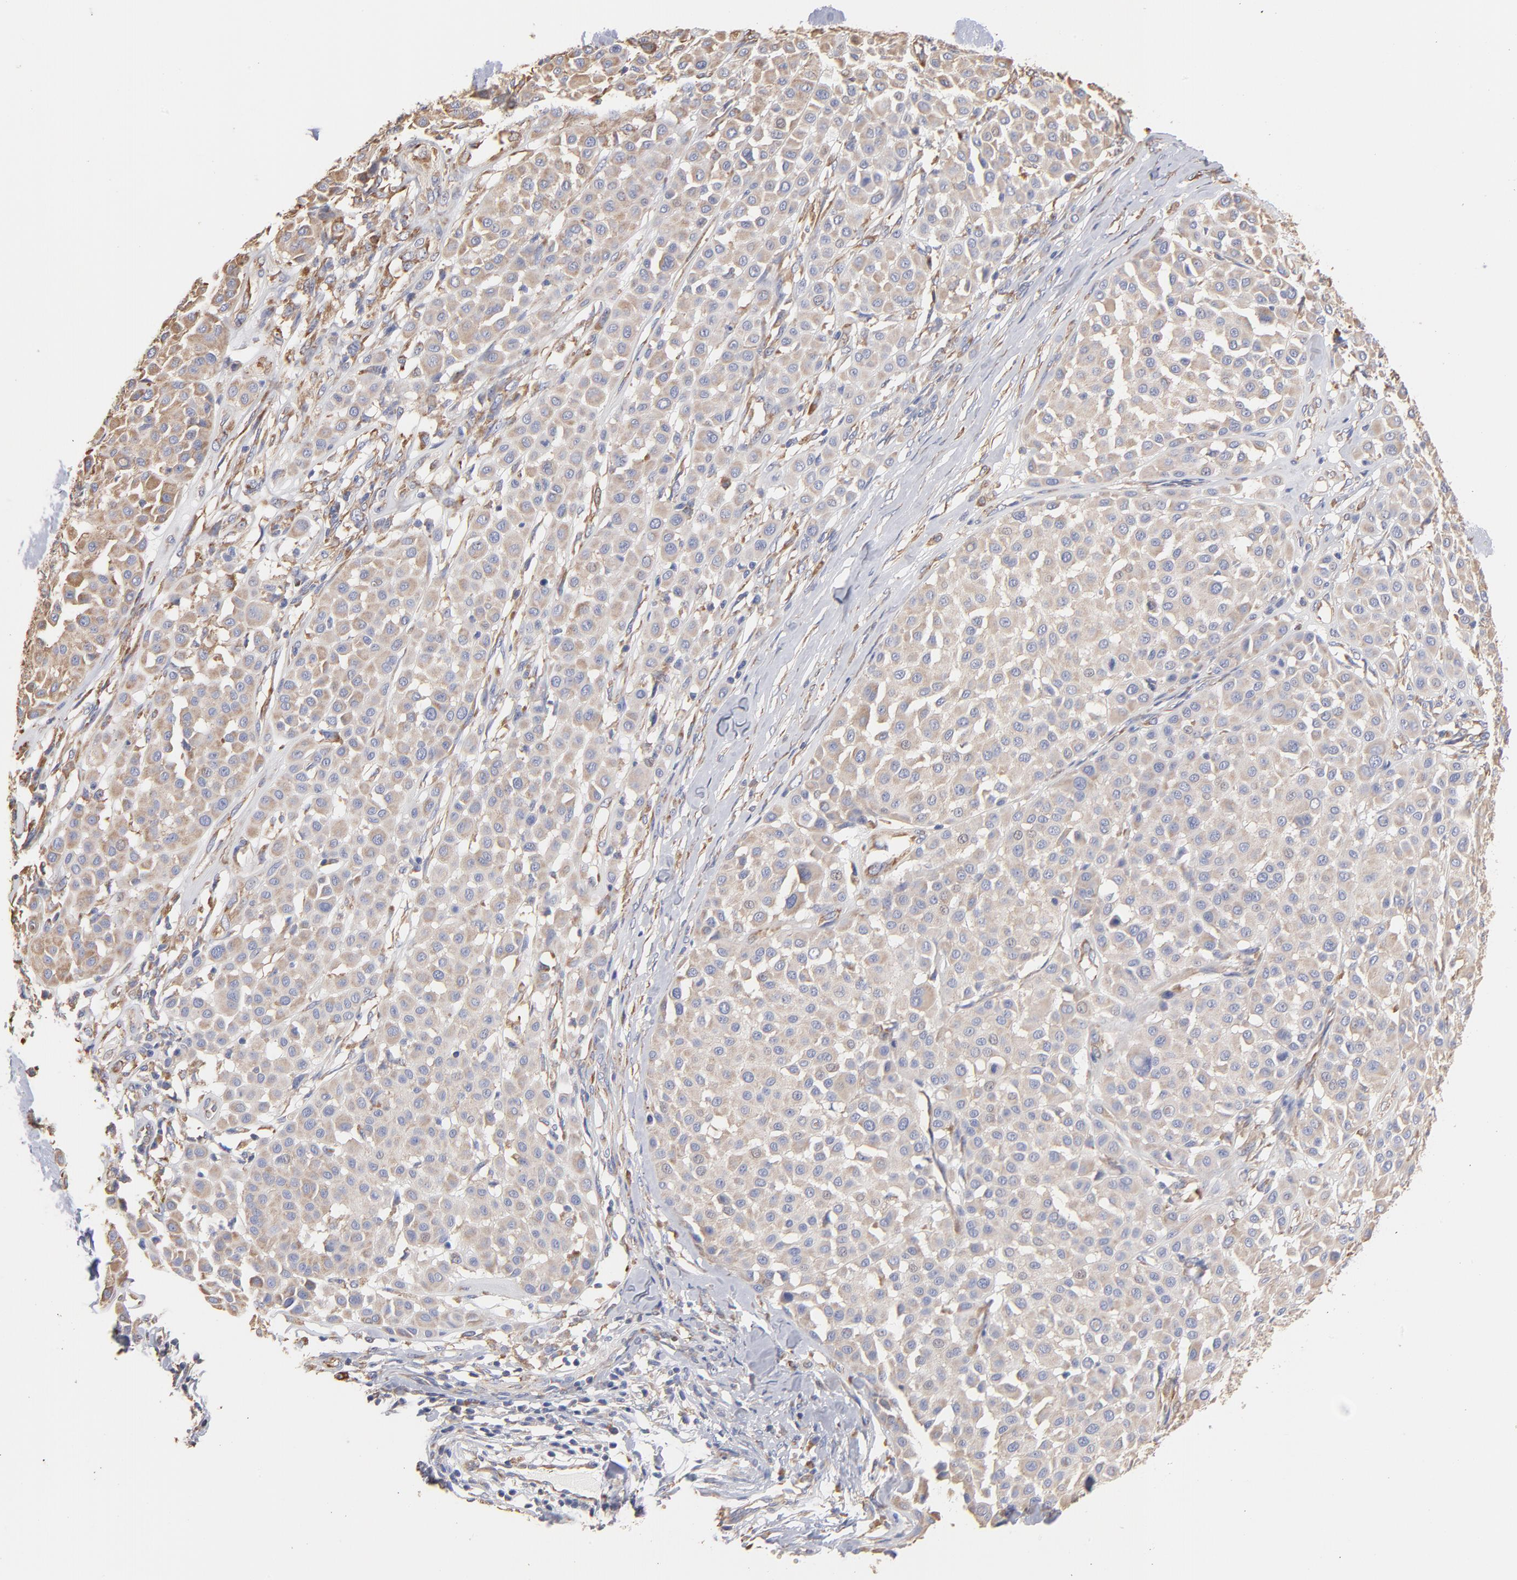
{"staining": {"intensity": "weak", "quantity": "<25%", "location": "cytoplasmic/membranous"}, "tissue": "melanoma", "cell_type": "Tumor cells", "image_type": "cancer", "snomed": [{"axis": "morphology", "description": "Malignant melanoma, Metastatic site"}, {"axis": "topography", "description": "Soft tissue"}], "caption": "A high-resolution photomicrograph shows immunohistochemistry (IHC) staining of malignant melanoma (metastatic site), which displays no significant positivity in tumor cells. Brightfield microscopy of IHC stained with DAB (brown) and hematoxylin (blue), captured at high magnification.", "gene": "RPL9", "patient": {"sex": "male", "age": 41}}